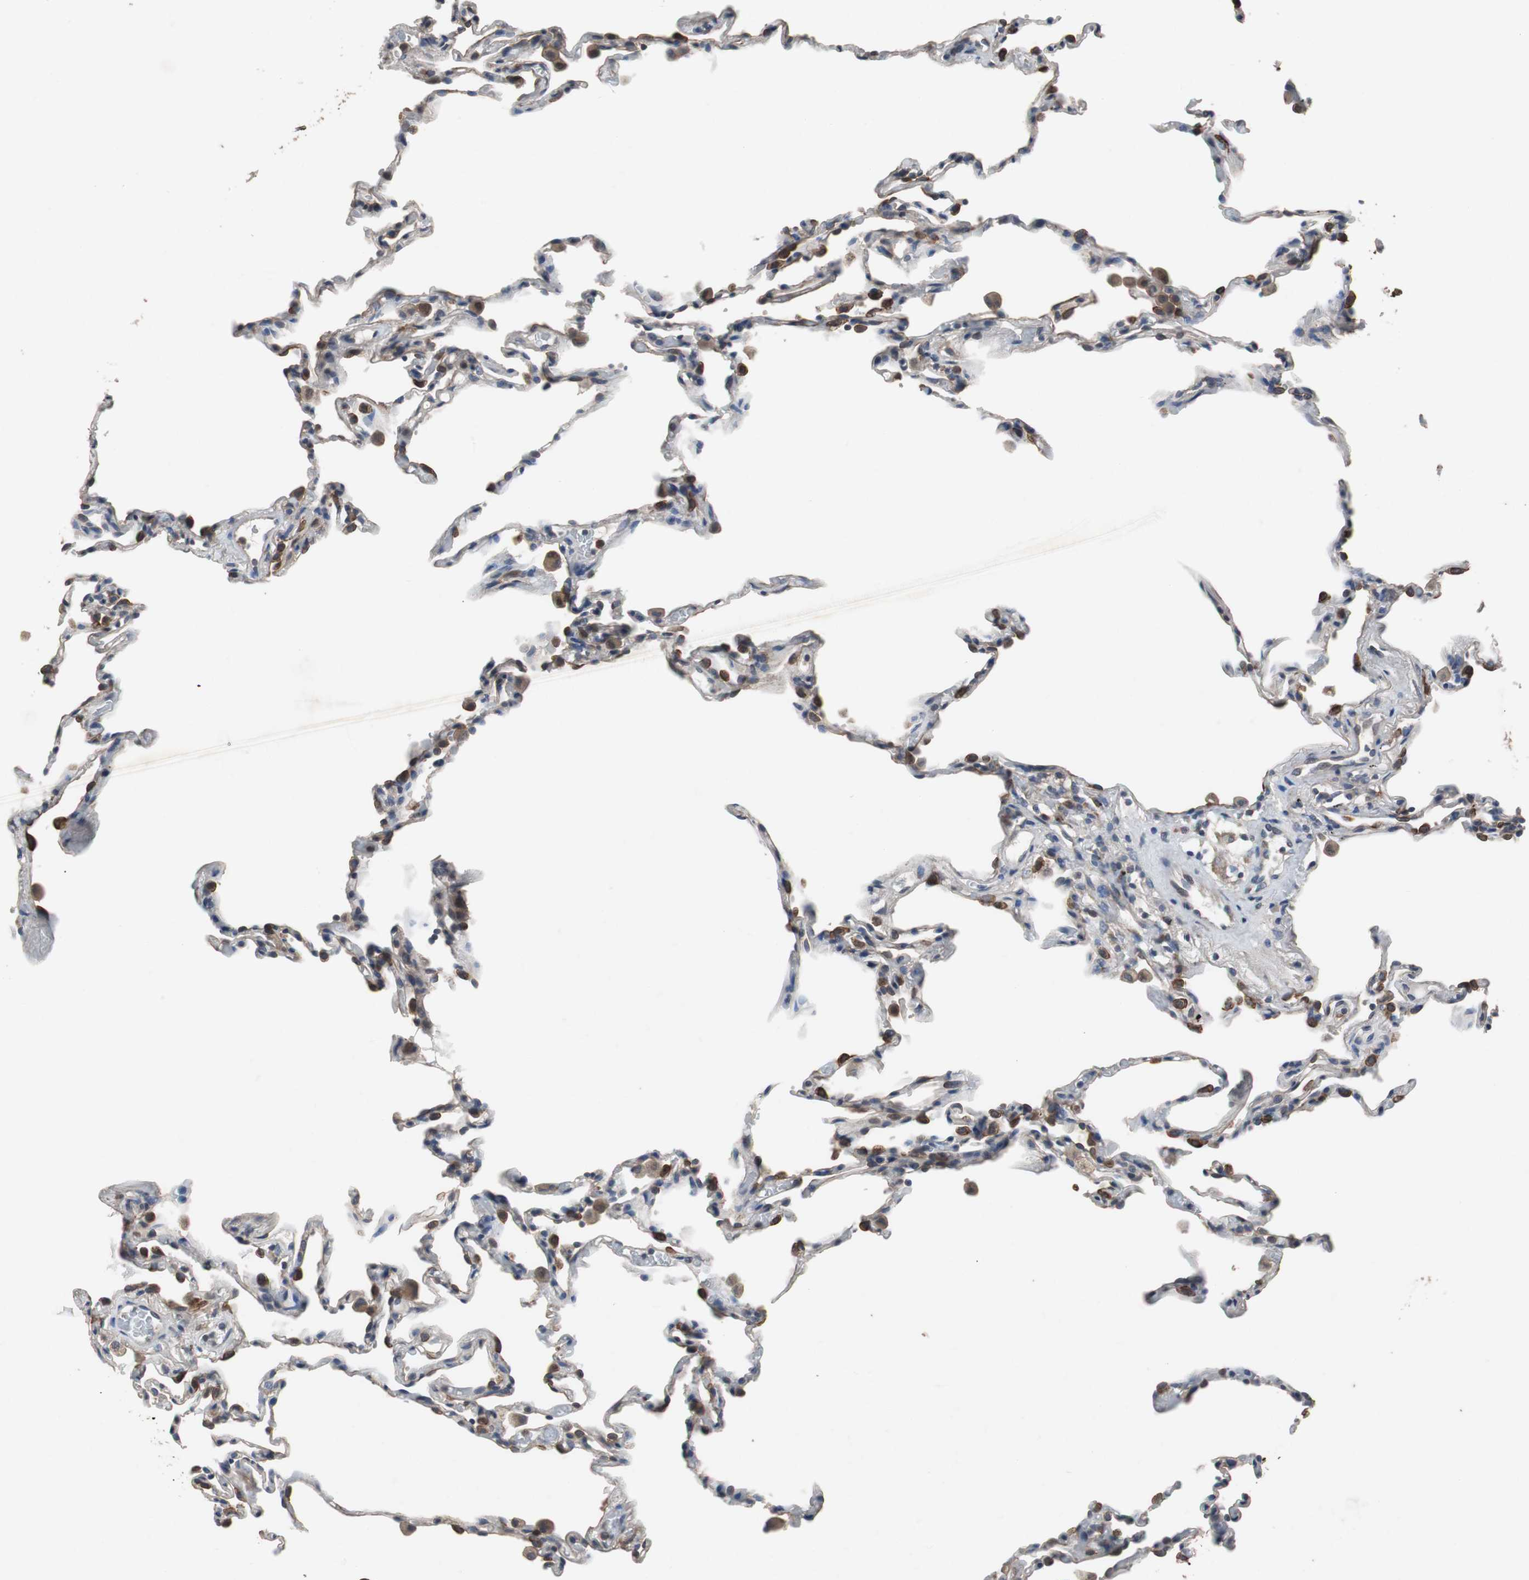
{"staining": {"intensity": "moderate", "quantity": "<25%", "location": "cytoplasmic/membranous,nuclear"}, "tissue": "lung", "cell_type": "Alveolar cells", "image_type": "normal", "snomed": [{"axis": "morphology", "description": "Normal tissue, NOS"}, {"axis": "topography", "description": "Lung"}], "caption": "Immunohistochemistry staining of unremarkable lung, which shows low levels of moderate cytoplasmic/membranous,nuclear staining in approximately <25% of alveolar cells indicating moderate cytoplasmic/membranous,nuclear protein expression. The staining was performed using DAB (3,3'-diaminobenzidine) (brown) for protein detection and nuclei were counterstained in hematoxylin (blue).", "gene": "USP10", "patient": {"sex": "male", "age": 59}}